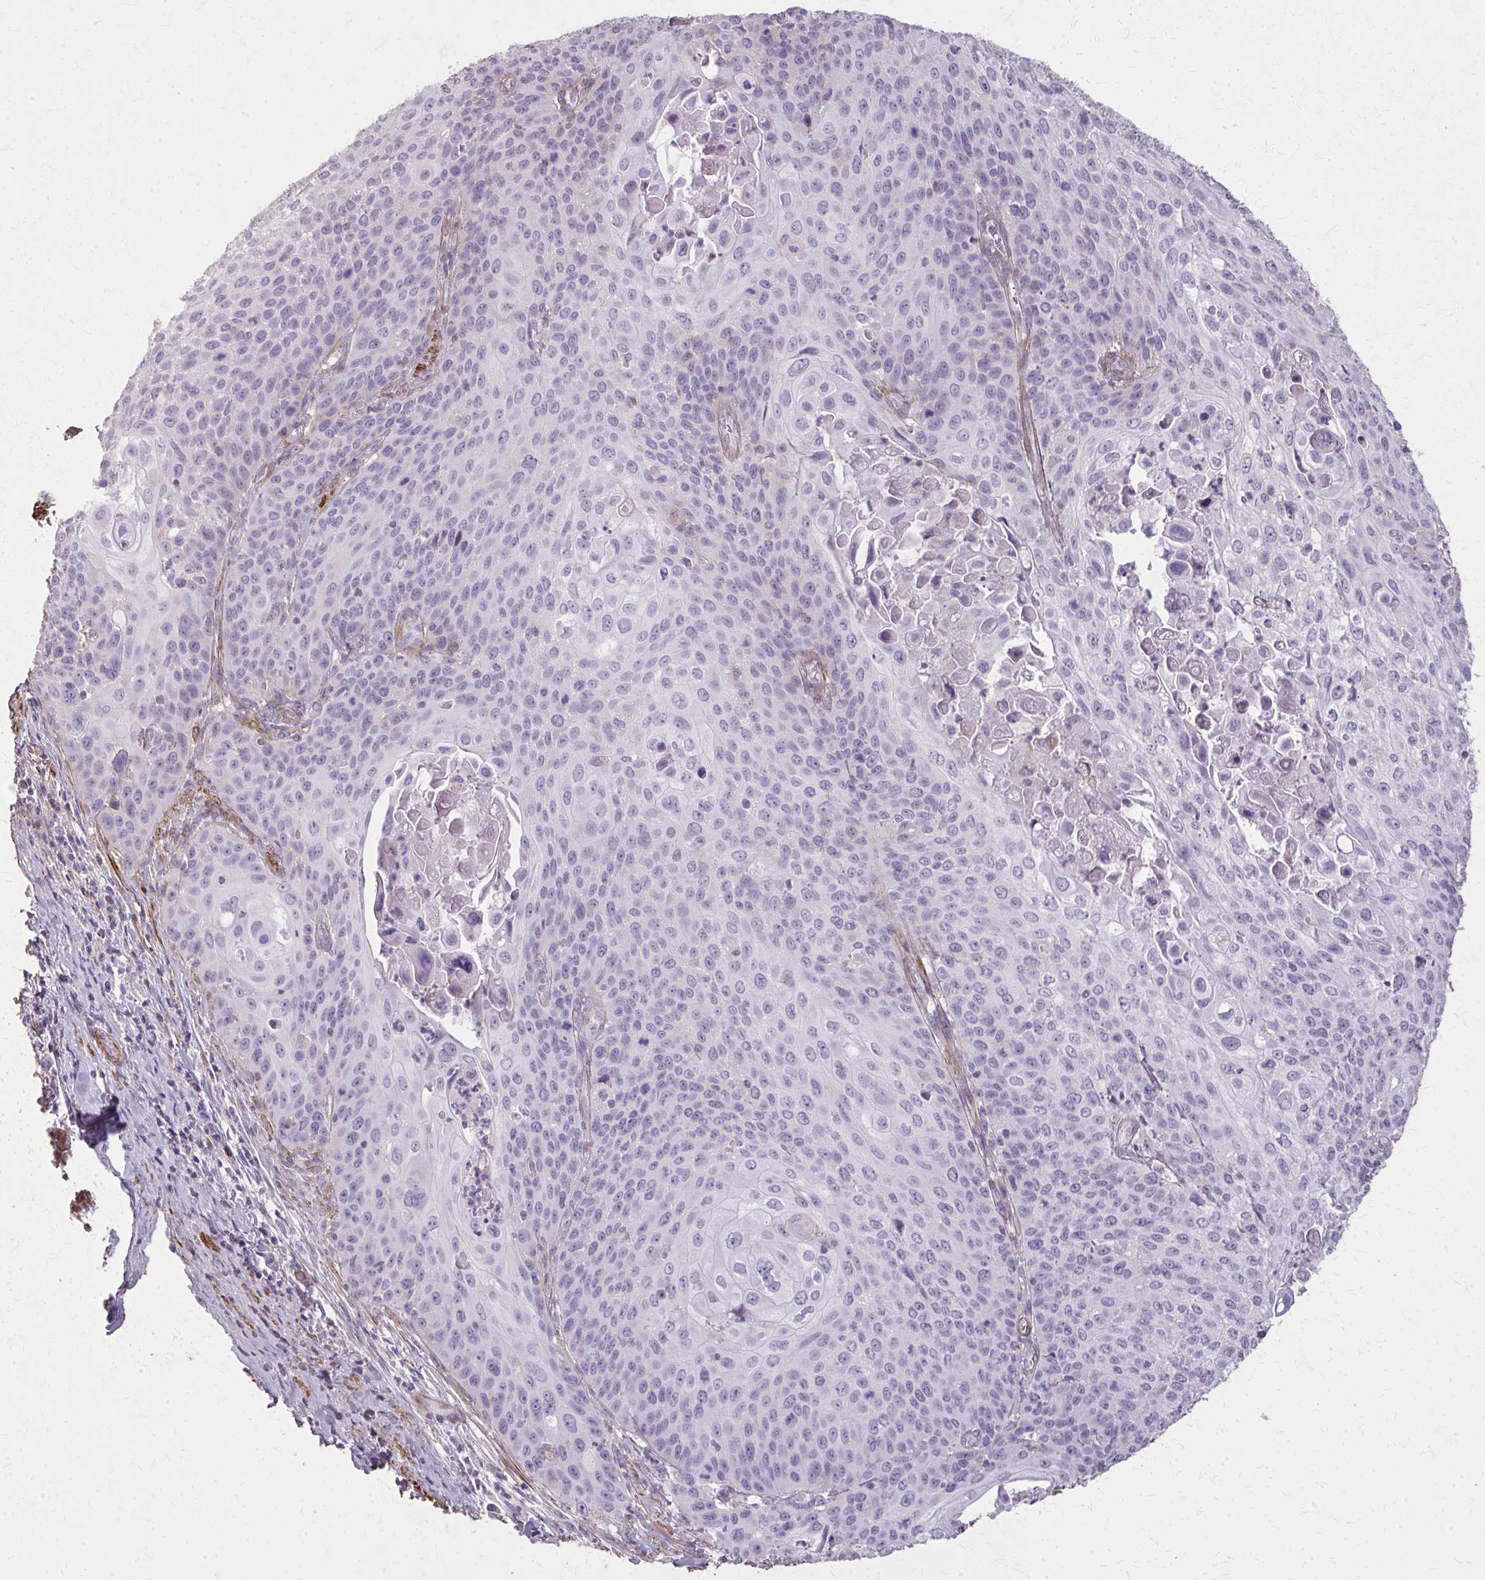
{"staining": {"intensity": "negative", "quantity": "none", "location": "none"}, "tissue": "cervical cancer", "cell_type": "Tumor cells", "image_type": "cancer", "snomed": [{"axis": "morphology", "description": "Squamous cell carcinoma, NOS"}, {"axis": "topography", "description": "Cervix"}], "caption": "High magnification brightfield microscopy of cervical cancer stained with DAB (3,3'-diaminobenzidine) (brown) and counterstained with hematoxylin (blue): tumor cells show no significant expression.", "gene": "TENM4", "patient": {"sex": "female", "age": 65}}